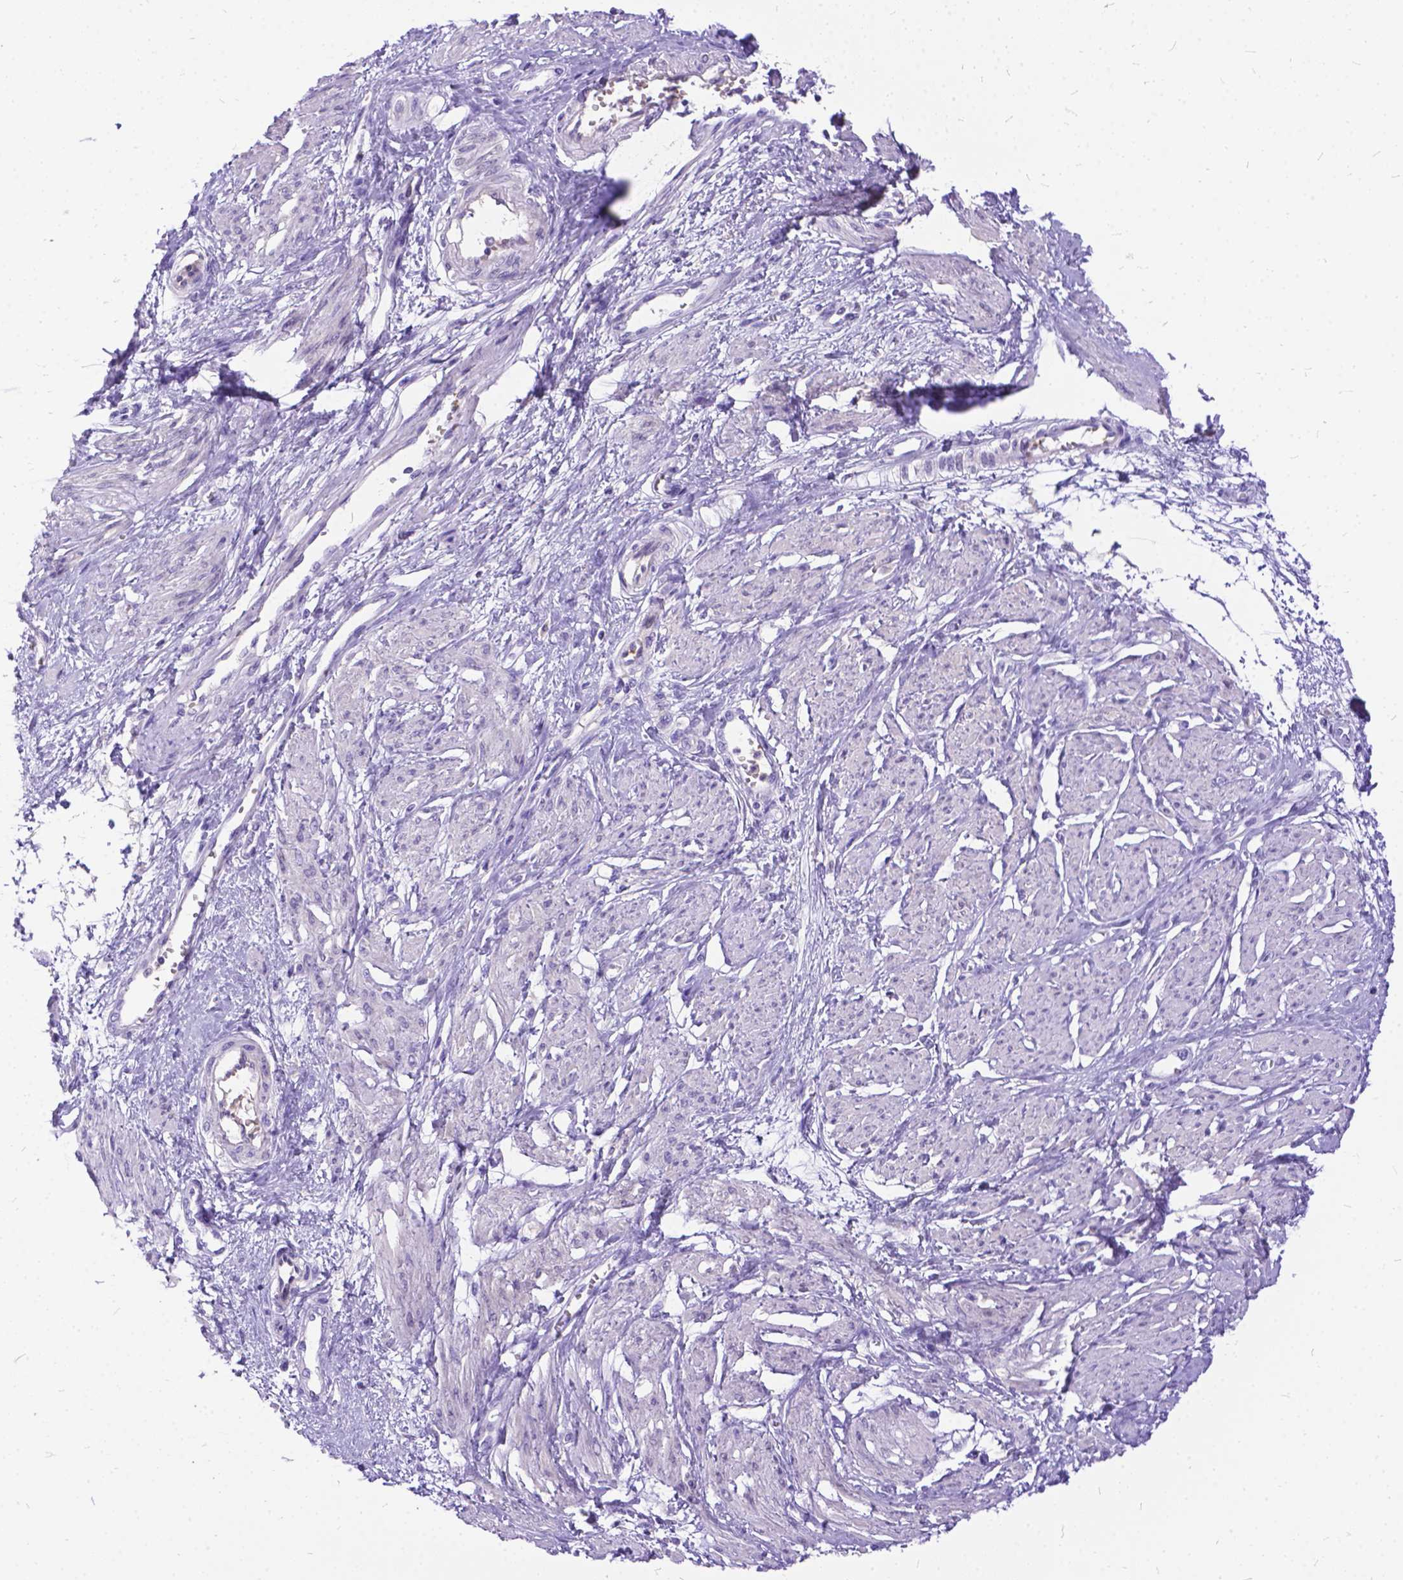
{"staining": {"intensity": "negative", "quantity": "none", "location": "none"}, "tissue": "smooth muscle", "cell_type": "Smooth muscle cells", "image_type": "normal", "snomed": [{"axis": "morphology", "description": "Normal tissue, NOS"}, {"axis": "topography", "description": "Smooth muscle"}, {"axis": "topography", "description": "Uterus"}], "caption": "An image of smooth muscle stained for a protein exhibits no brown staining in smooth muscle cells. (DAB IHC visualized using brightfield microscopy, high magnification).", "gene": "TMEM169", "patient": {"sex": "female", "age": 39}}